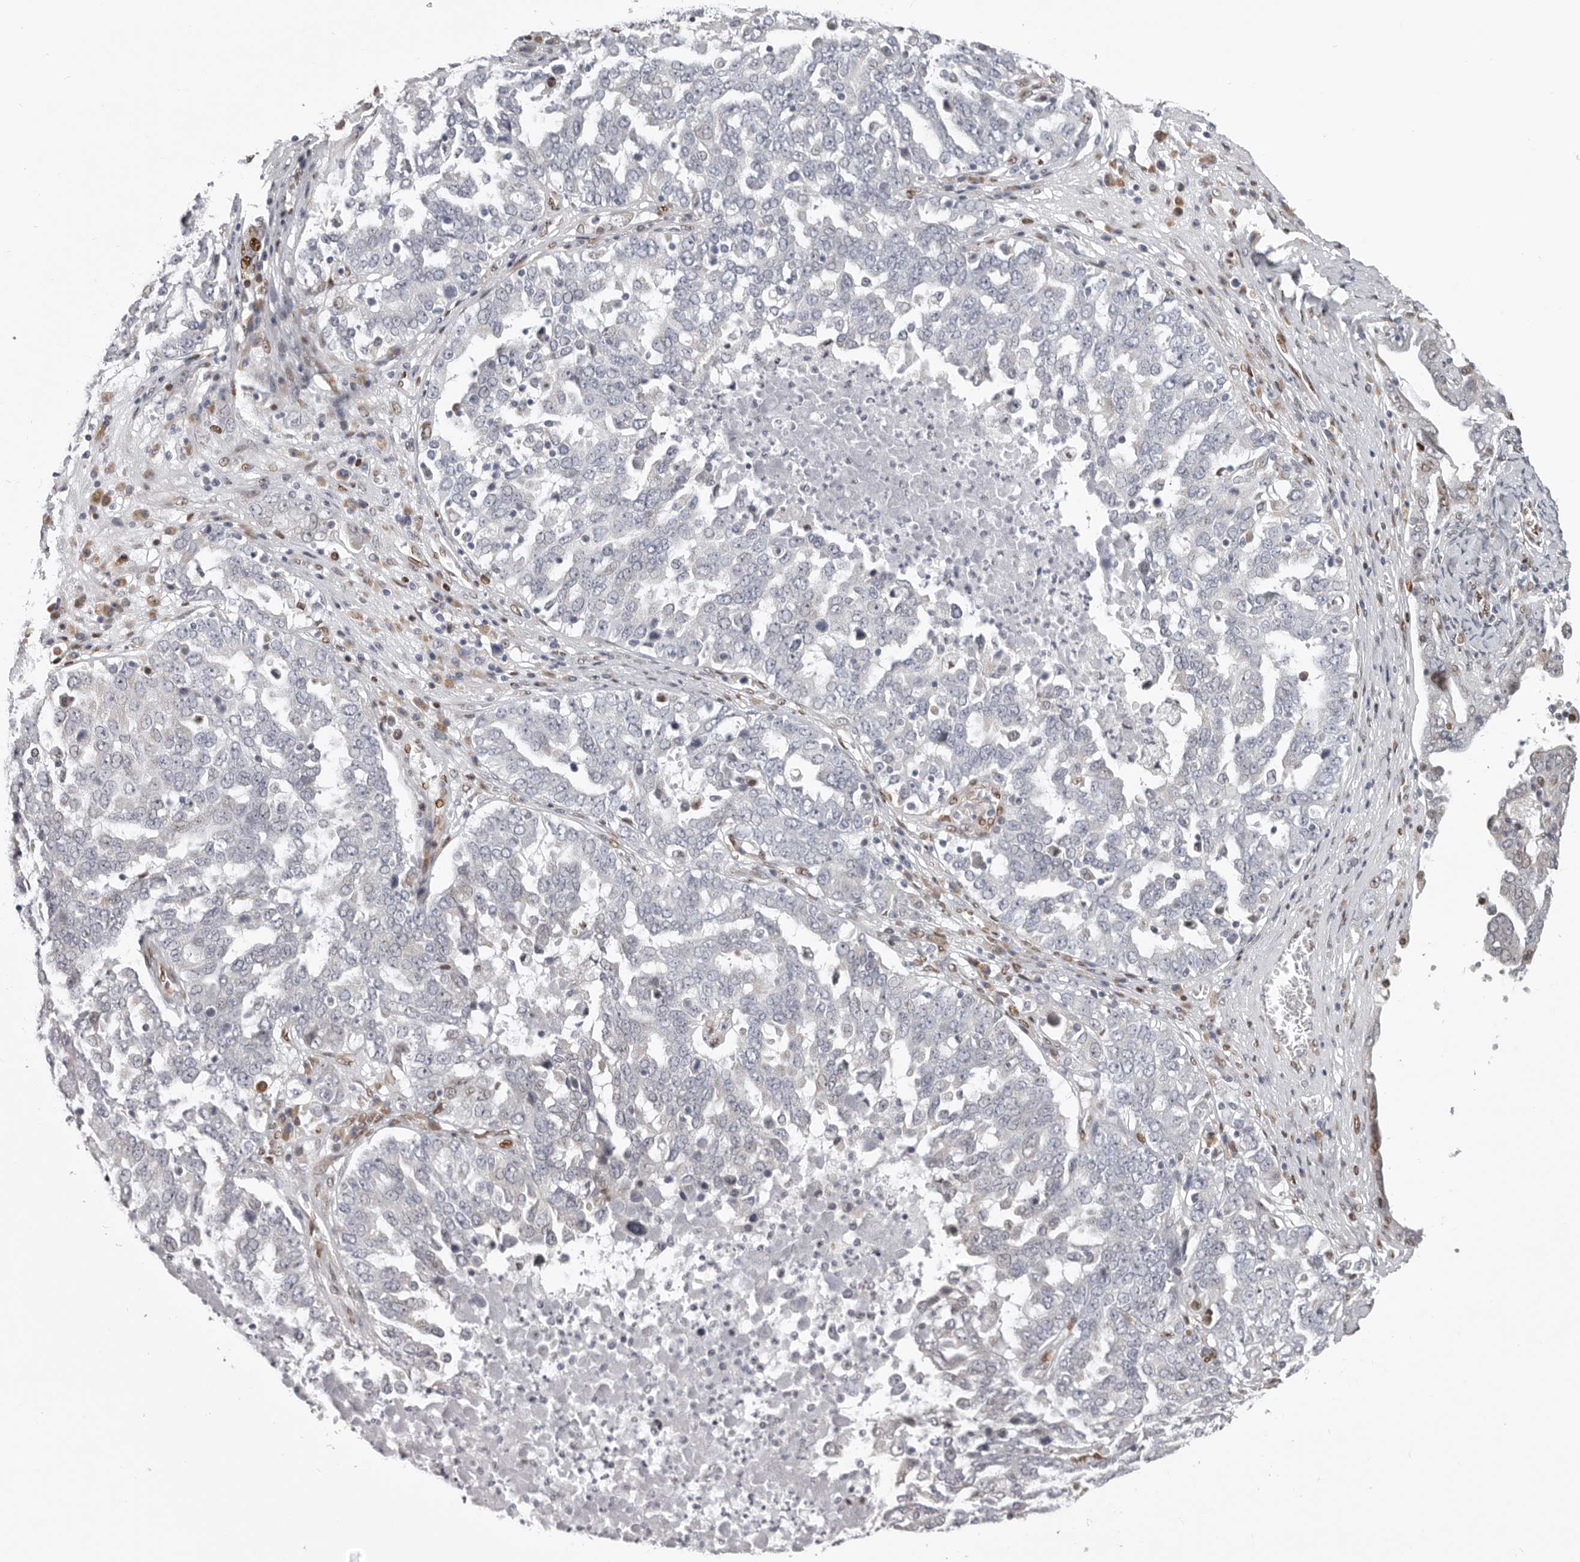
{"staining": {"intensity": "moderate", "quantity": "<25%", "location": "nuclear"}, "tissue": "ovarian cancer", "cell_type": "Tumor cells", "image_type": "cancer", "snomed": [{"axis": "morphology", "description": "Carcinoma, endometroid"}, {"axis": "topography", "description": "Ovary"}], "caption": "Immunohistochemistry (DAB (3,3'-diaminobenzidine)) staining of ovarian endometroid carcinoma exhibits moderate nuclear protein staining in approximately <25% of tumor cells.", "gene": "SRP19", "patient": {"sex": "female", "age": 62}}